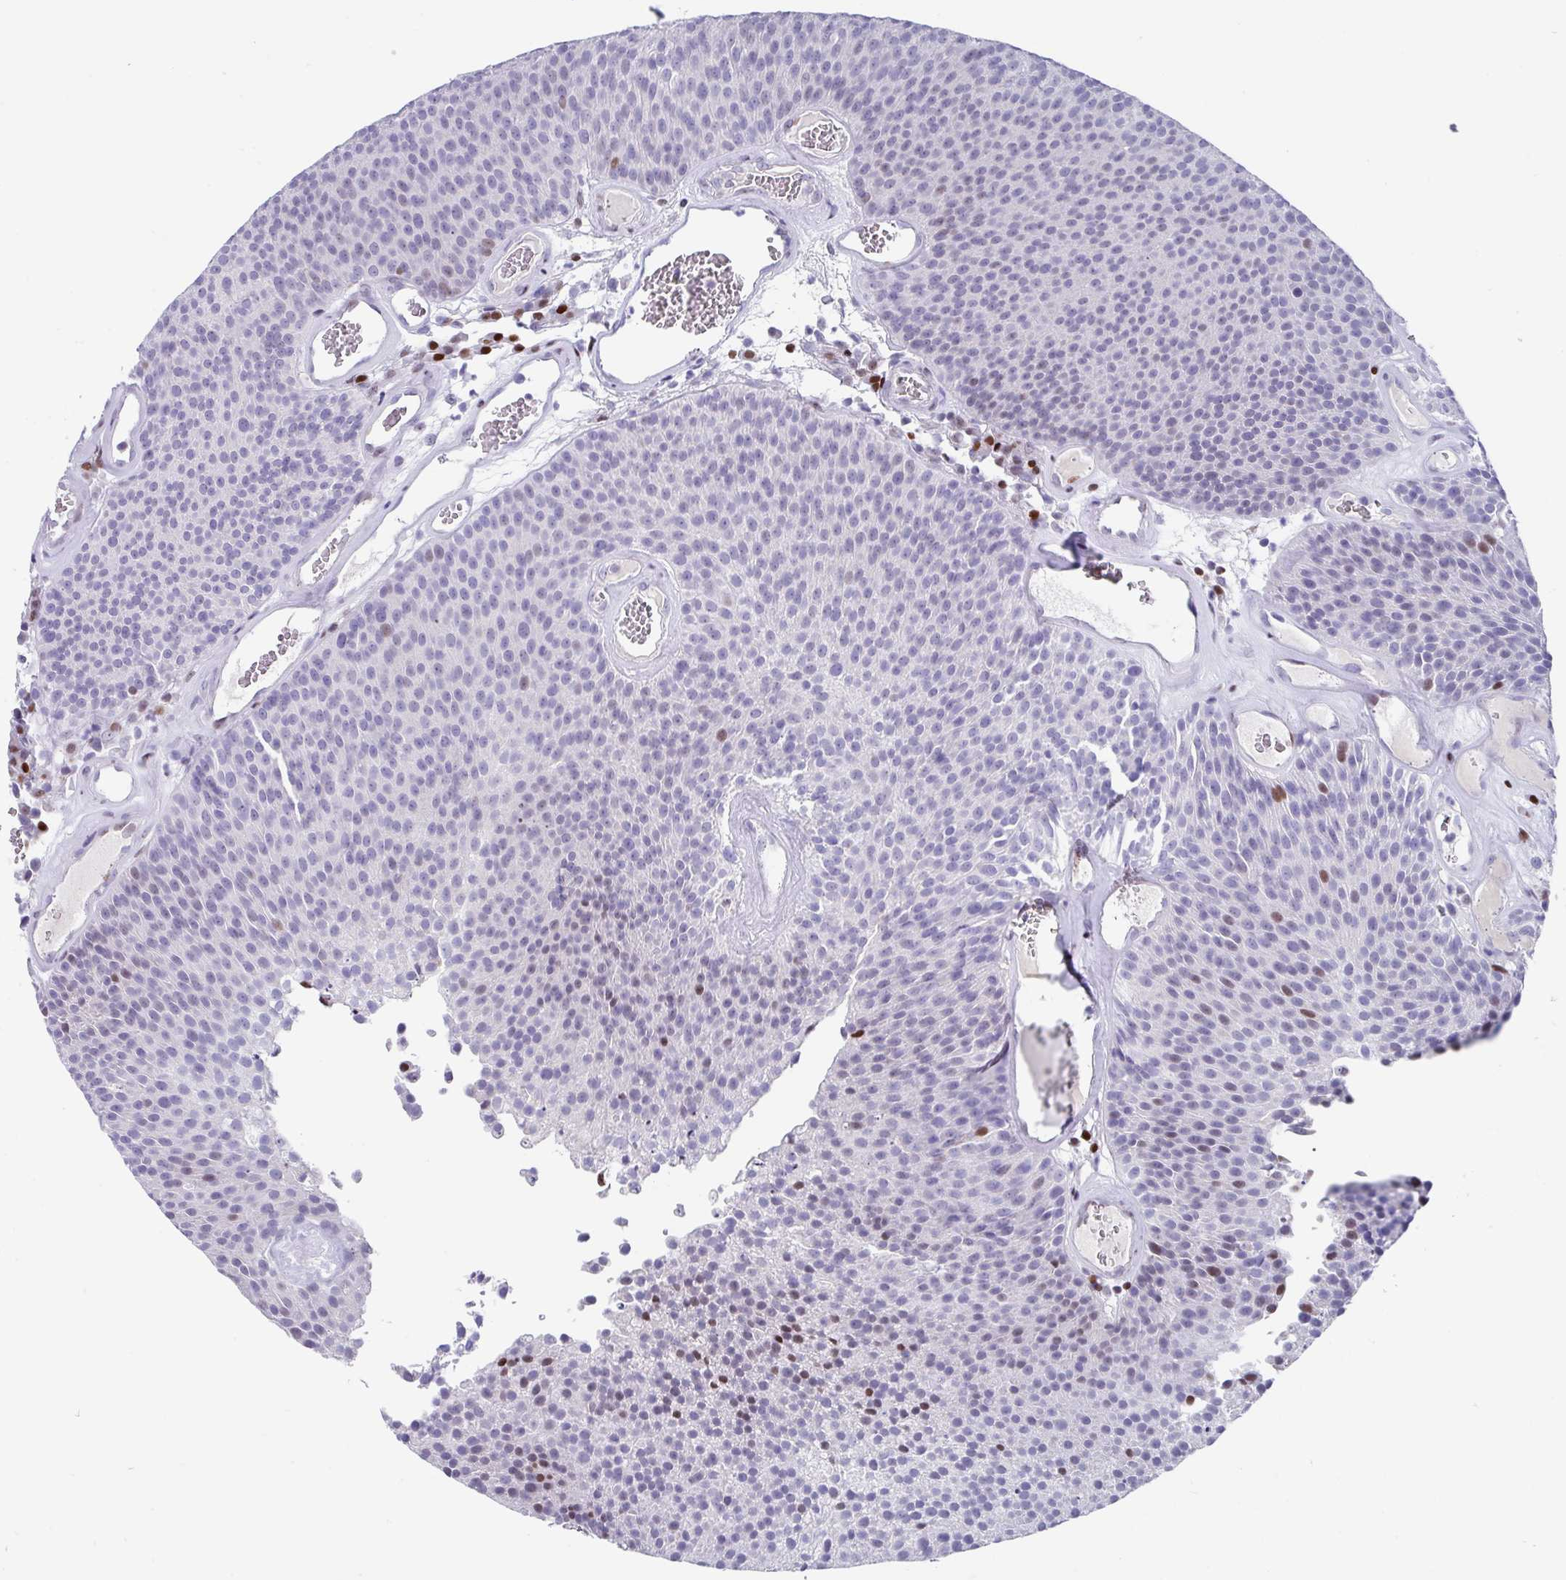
{"staining": {"intensity": "weak", "quantity": "<25%", "location": "nuclear"}, "tissue": "urothelial cancer", "cell_type": "Tumor cells", "image_type": "cancer", "snomed": [{"axis": "morphology", "description": "Urothelial carcinoma, Low grade"}, {"axis": "topography", "description": "Urinary bladder"}], "caption": "High power microscopy histopathology image of an immunohistochemistry histopathology image of urothelial cancer, revealing no significant positivity in tumor cells. Brightfield microscopy of IHC stained with DAB (brown) and hematoxylin (blue), captured at high magnification.", "gene": "TCF3", "patient": {"sex": "female", "age": 79}}